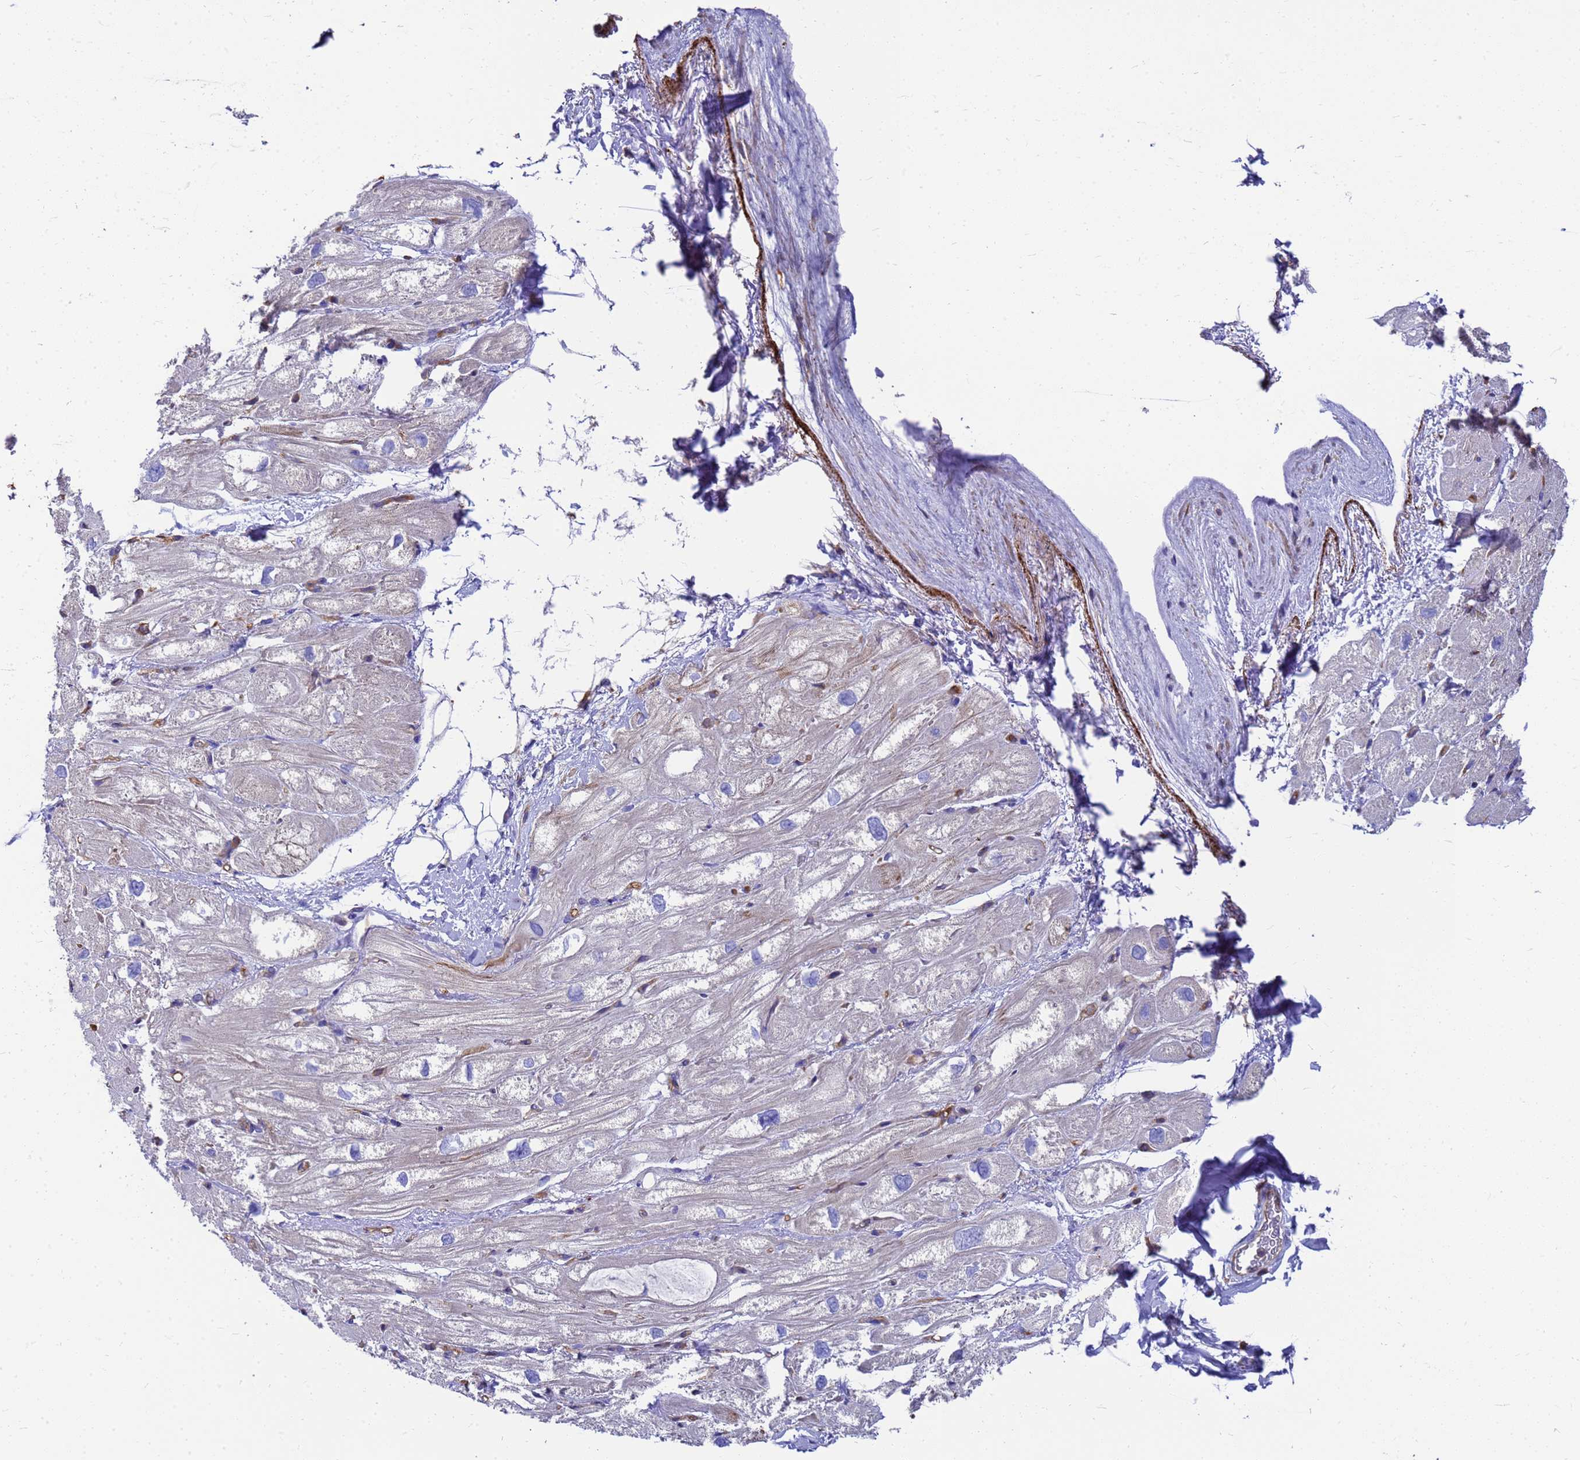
{"staining": {"intensity": "weak", "quantity": "25%-75%", "location": "cytoplasmic/membranous"}, "tissue": "heart muscle", "cell_type": "Cardiomyocytes", "image_type": "normal", "snomed": [{"axis": "morphology", "description": "Normal tissue, NOS"}, {"axis": "topography", "description": "Heart"}], "caption": "Cardiomyocytes reveal low levels of weak cytoplasmic/membranous staining in about 25%-75% of cells in benign human heart muscle.", "gene": "ZNF235", "patient": {"sex": "male", "age": 50}}